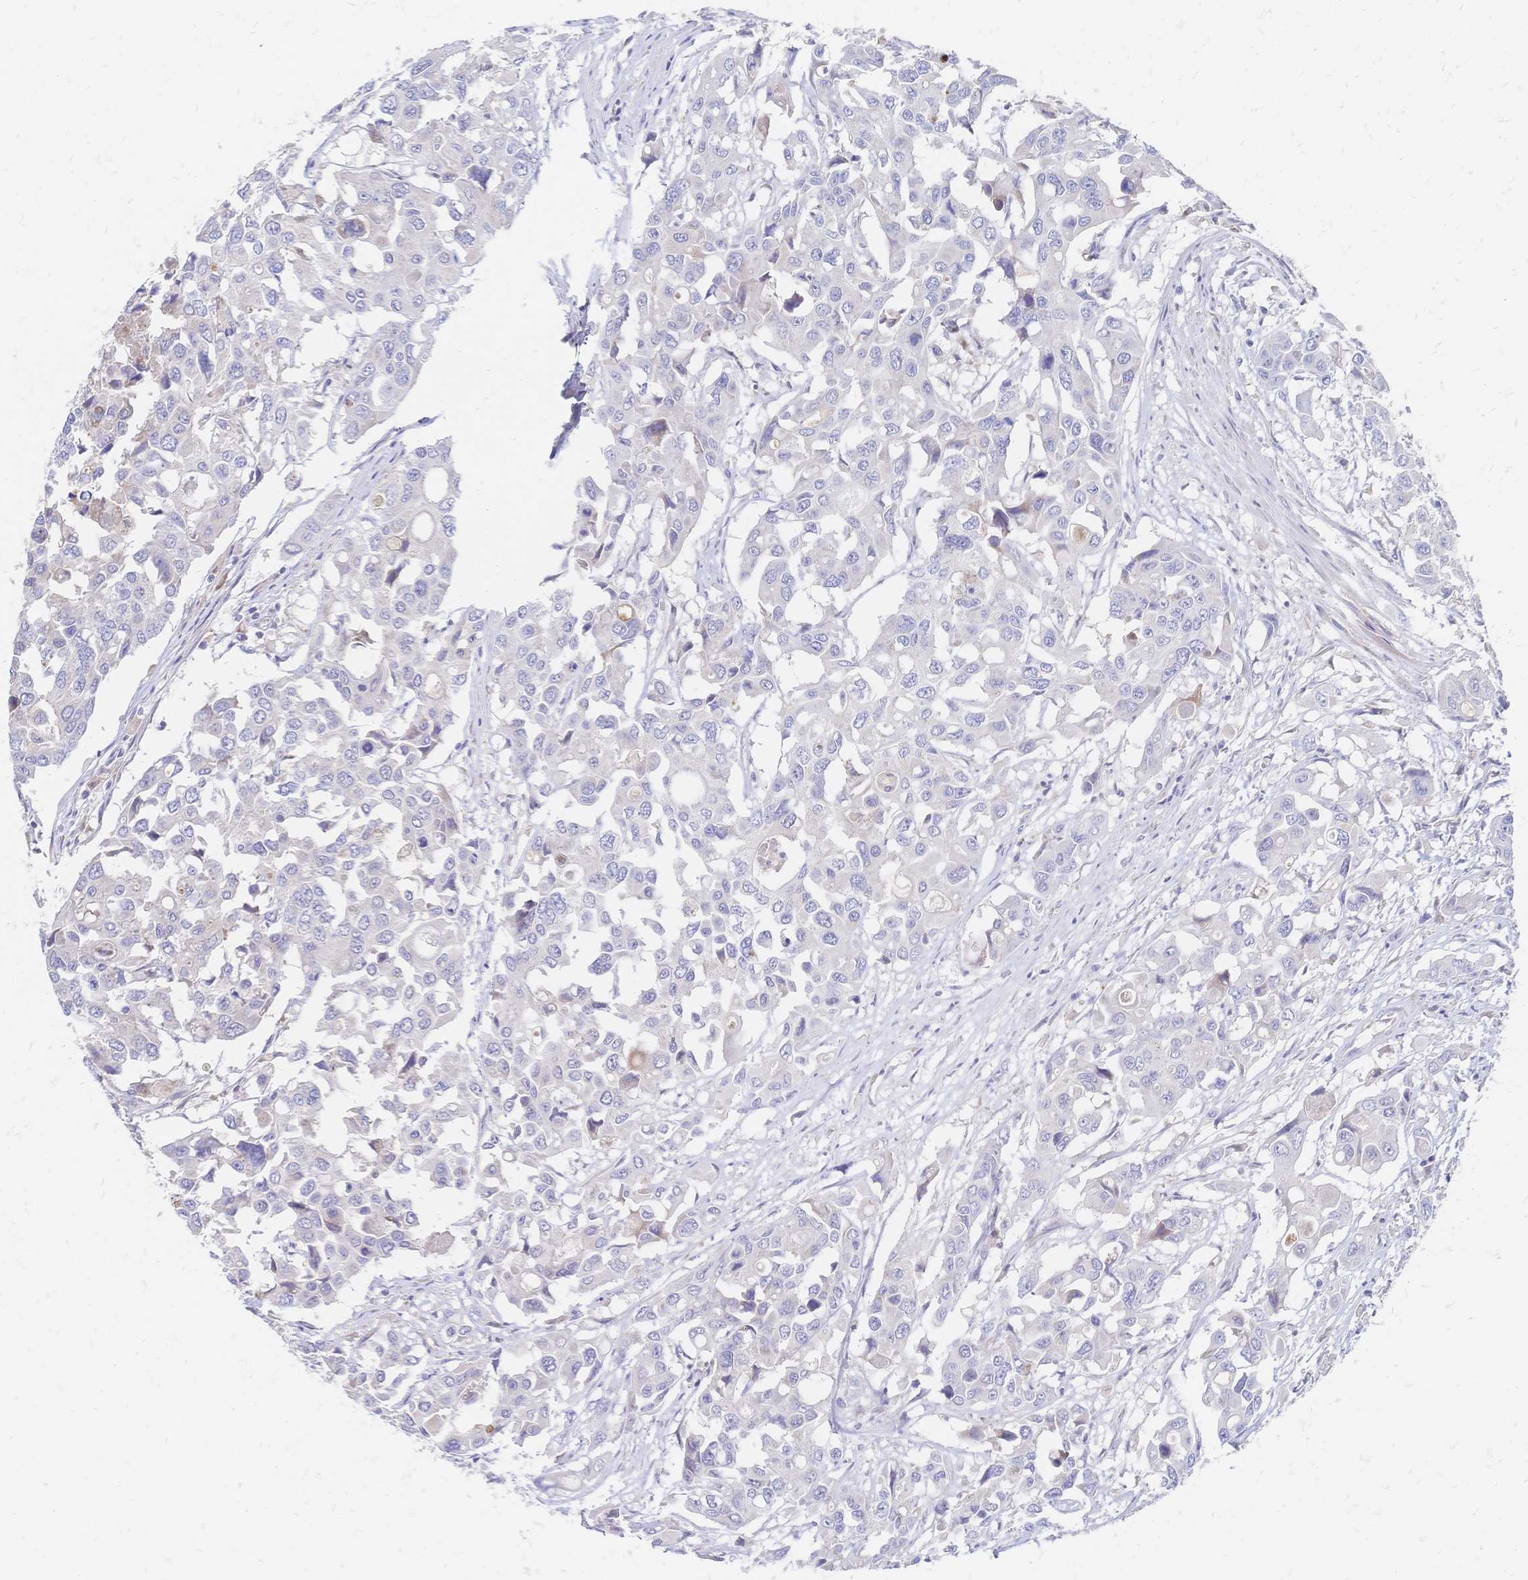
{"staining": {"intensity": "negative", "quantity": "none", "location": "none"}, "tissue": "colorectal cancer", "cell_type": "Tumor cells", "image_type": "cancer", "snomed": [{"axis": "morphology", "description": "Adenocarcinoma, NOS"}, {"axis": "topography", "description": "Colon"}], "caption": "An image of human colorectal cancer is negative for staining in tumor cells.", "gene": "VWC2L", "patient": {"sex": "male", "age": 77}}